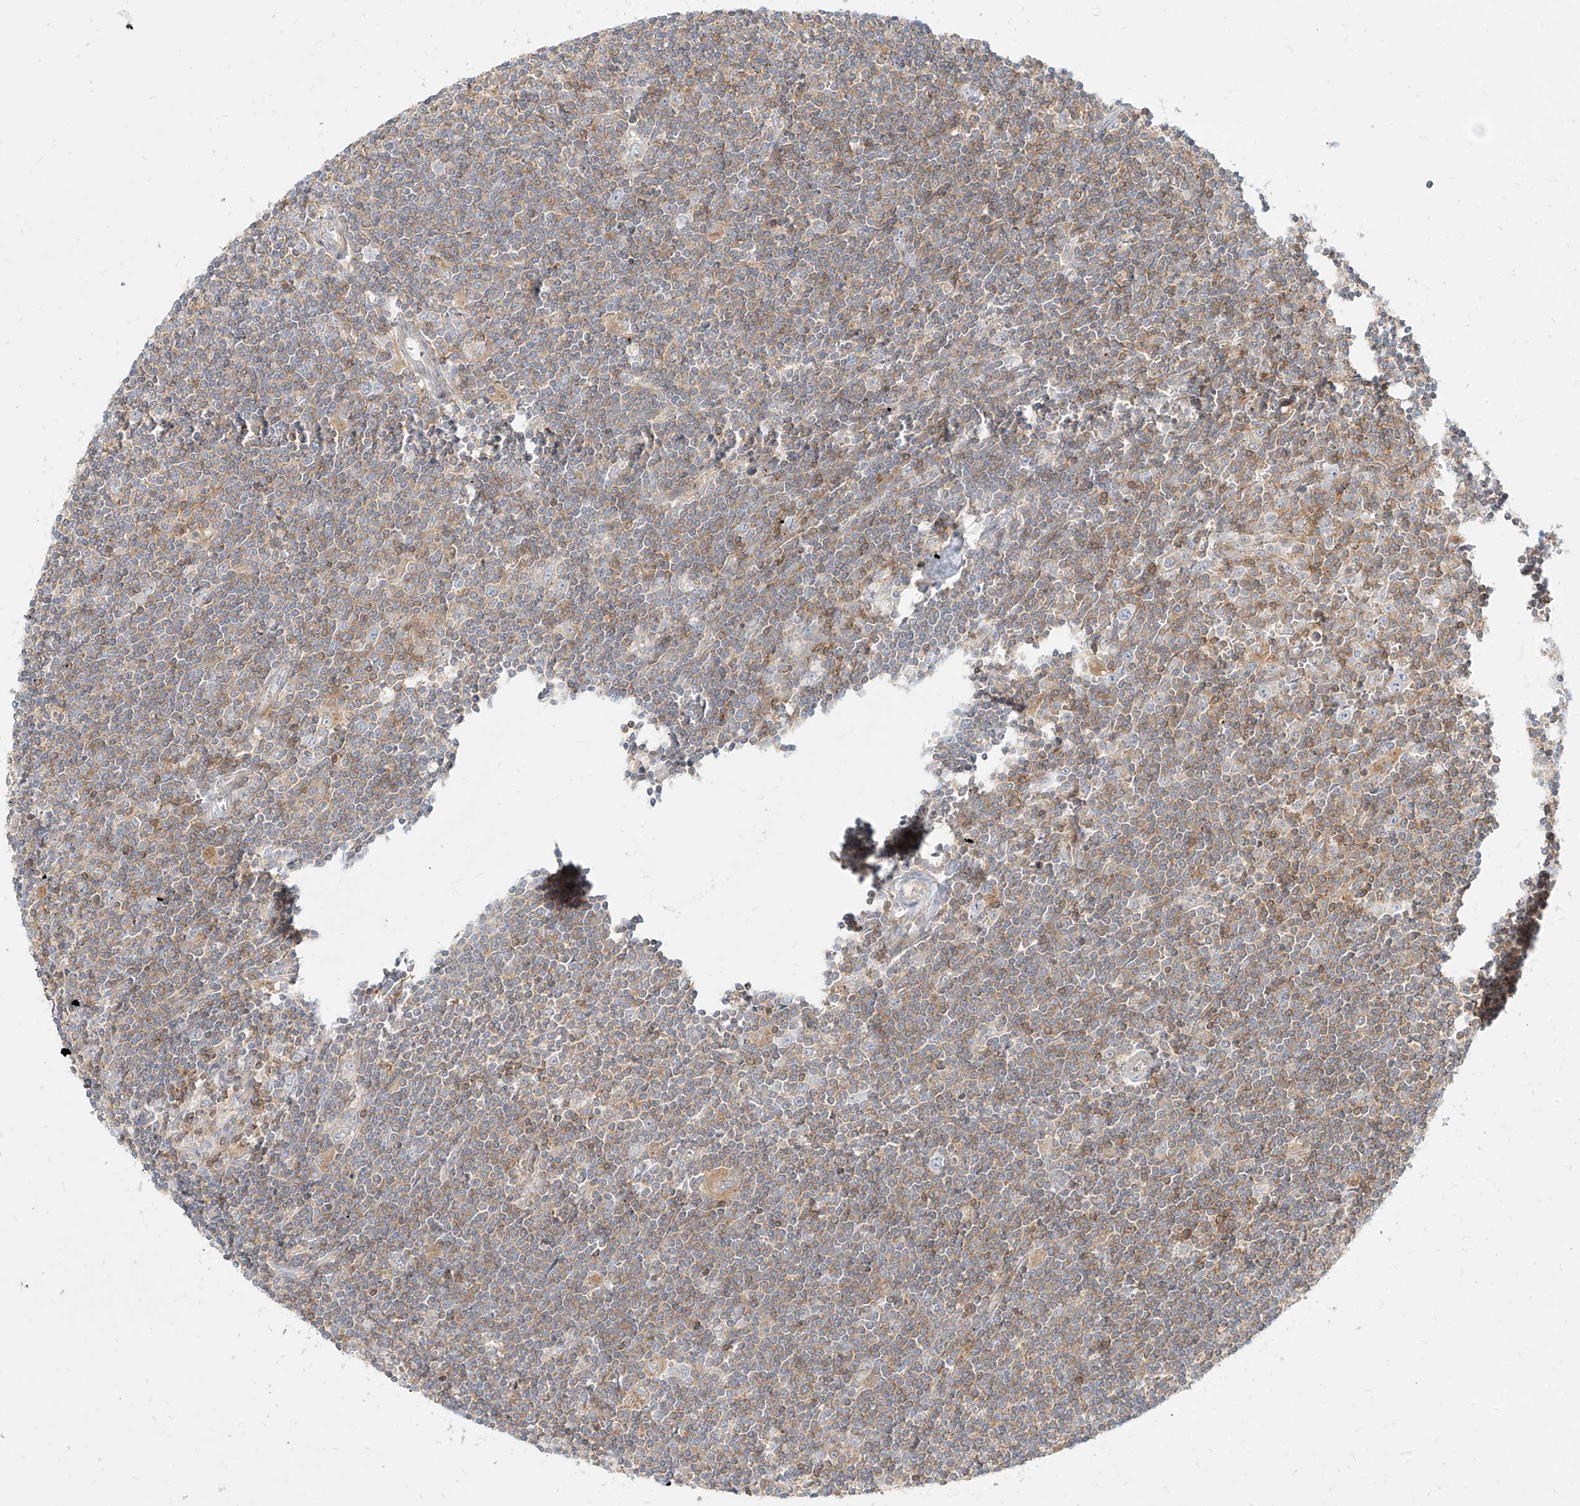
{"staining": {"intensity": "weak", "quantity": "25%-75%", "location": "cytoplasmic/membranous"}, "tissue": "lymphoma", "cell_type": "Tumor cells", "image_type": "cancer", "snomed": [{"axis": "morphology", "description": "Malignant lymphoma, non-Hodgkin's type, Low grade"}, {"axis": "topography", "description": "Spleen"}], "caption": "Protein expression analysis of human low-grade malignant lymphoma, non-Hodgkin's type reveals weak cytoplasmic/membranous expression in about 25%-75% of tumor cells.", "gene": "SLC2A12", "patient": {"sex": "male", "age": 76}}